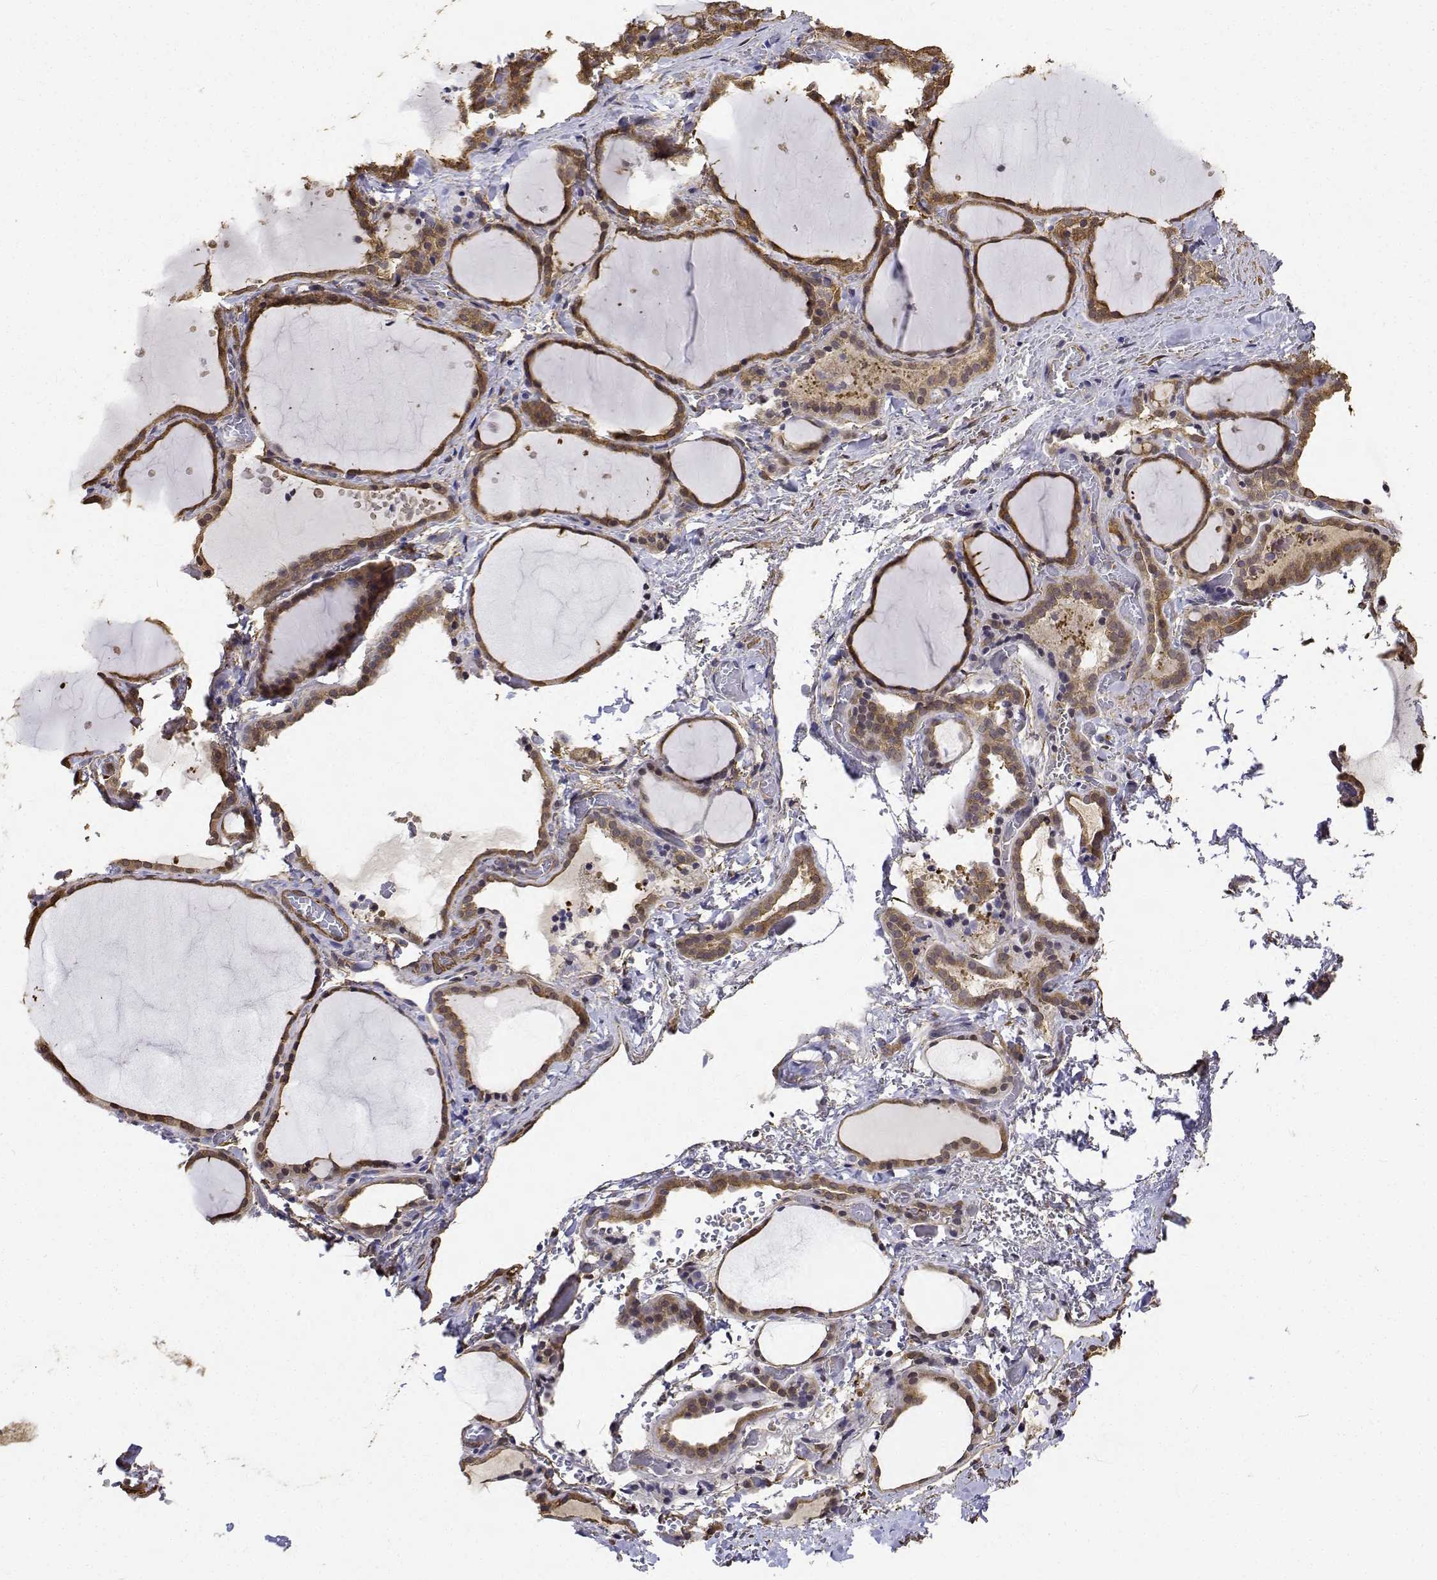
{"staining": {"intensity": "moderate", "quantity": ">75%", "location": "cytoplasmic/membranous,nuclear"}, "tissue": "thyroid gland", "cell_type": "Glandular cells", "image_type": "normal", "snomed": [{"axis": "morphology", "description": "Normal tissue, NOS"}, {"axis": "topography", "description": "Thyroid gland"}], "caption": "A photomicrograph of thyroid gland stained for a protein shows moderate cytoplasmic/membranous,nuclear brown staining in glandular cells. (DAB (3,3'-diaminobenzidine) = brown stain, brightfield microscopy at high magnification).", "gene": "PCID2", "patient": {"sex": "female", "age": 36}}